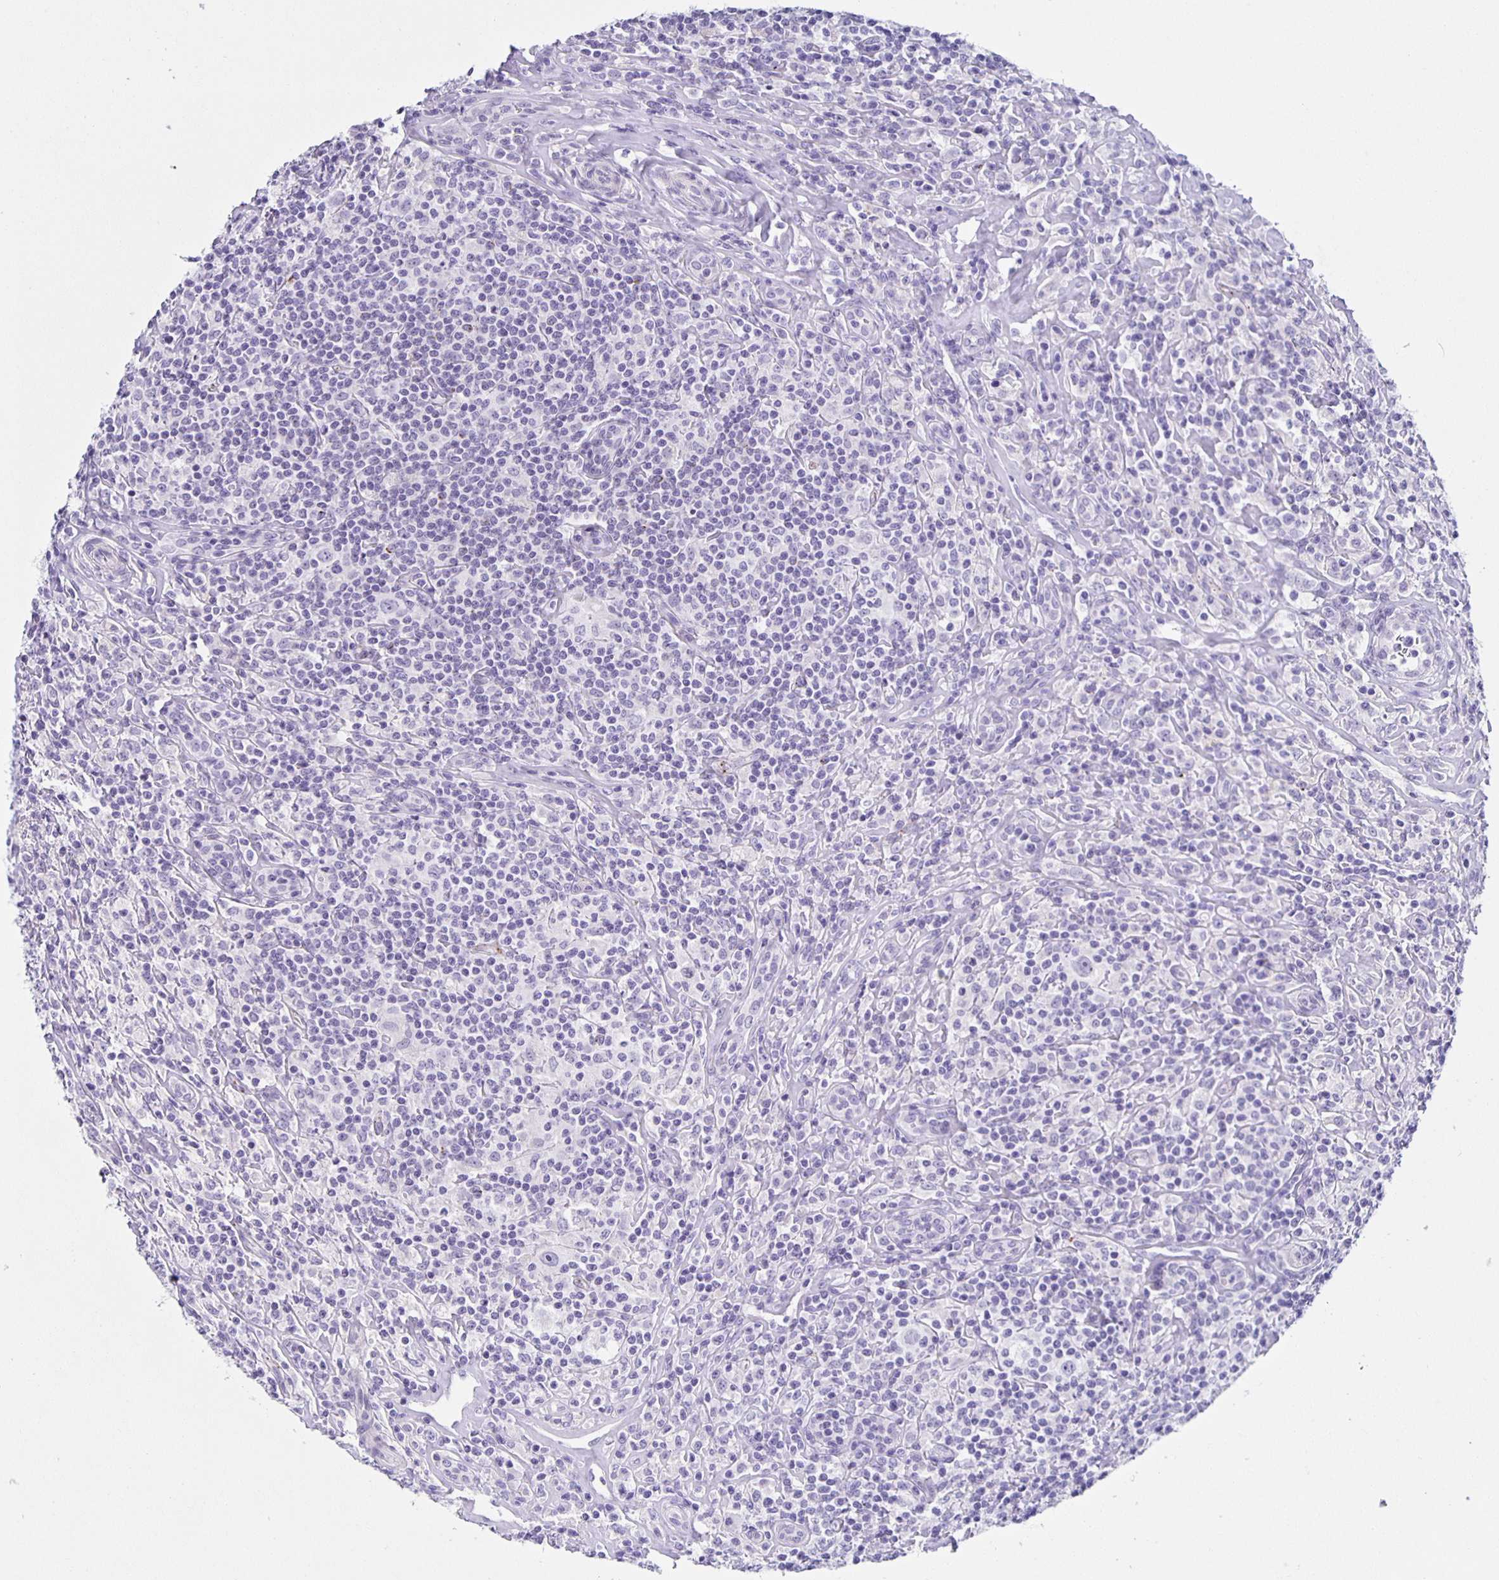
{"staining": {"intensity": "negative", "quantity": "none", "location": "none"}, "tissue": "lymphoma", "cell_type": "Tumor cells", "image_type": "cancer", "snomed": [{"axis": "morphology", "description": "Hodgkin's disease, NOS"}, {"axis": "morphology", "description": "Hodgkin's lymphoma, nodular sclerosis"}, {"axis": "topography", "description": "Lymph node"}], "caption": "Micrograph shows no significant protein staining in tumor cells of lymphoma.", "gene": "AQP6", "patient": {"sex": "female", "age": 10}}